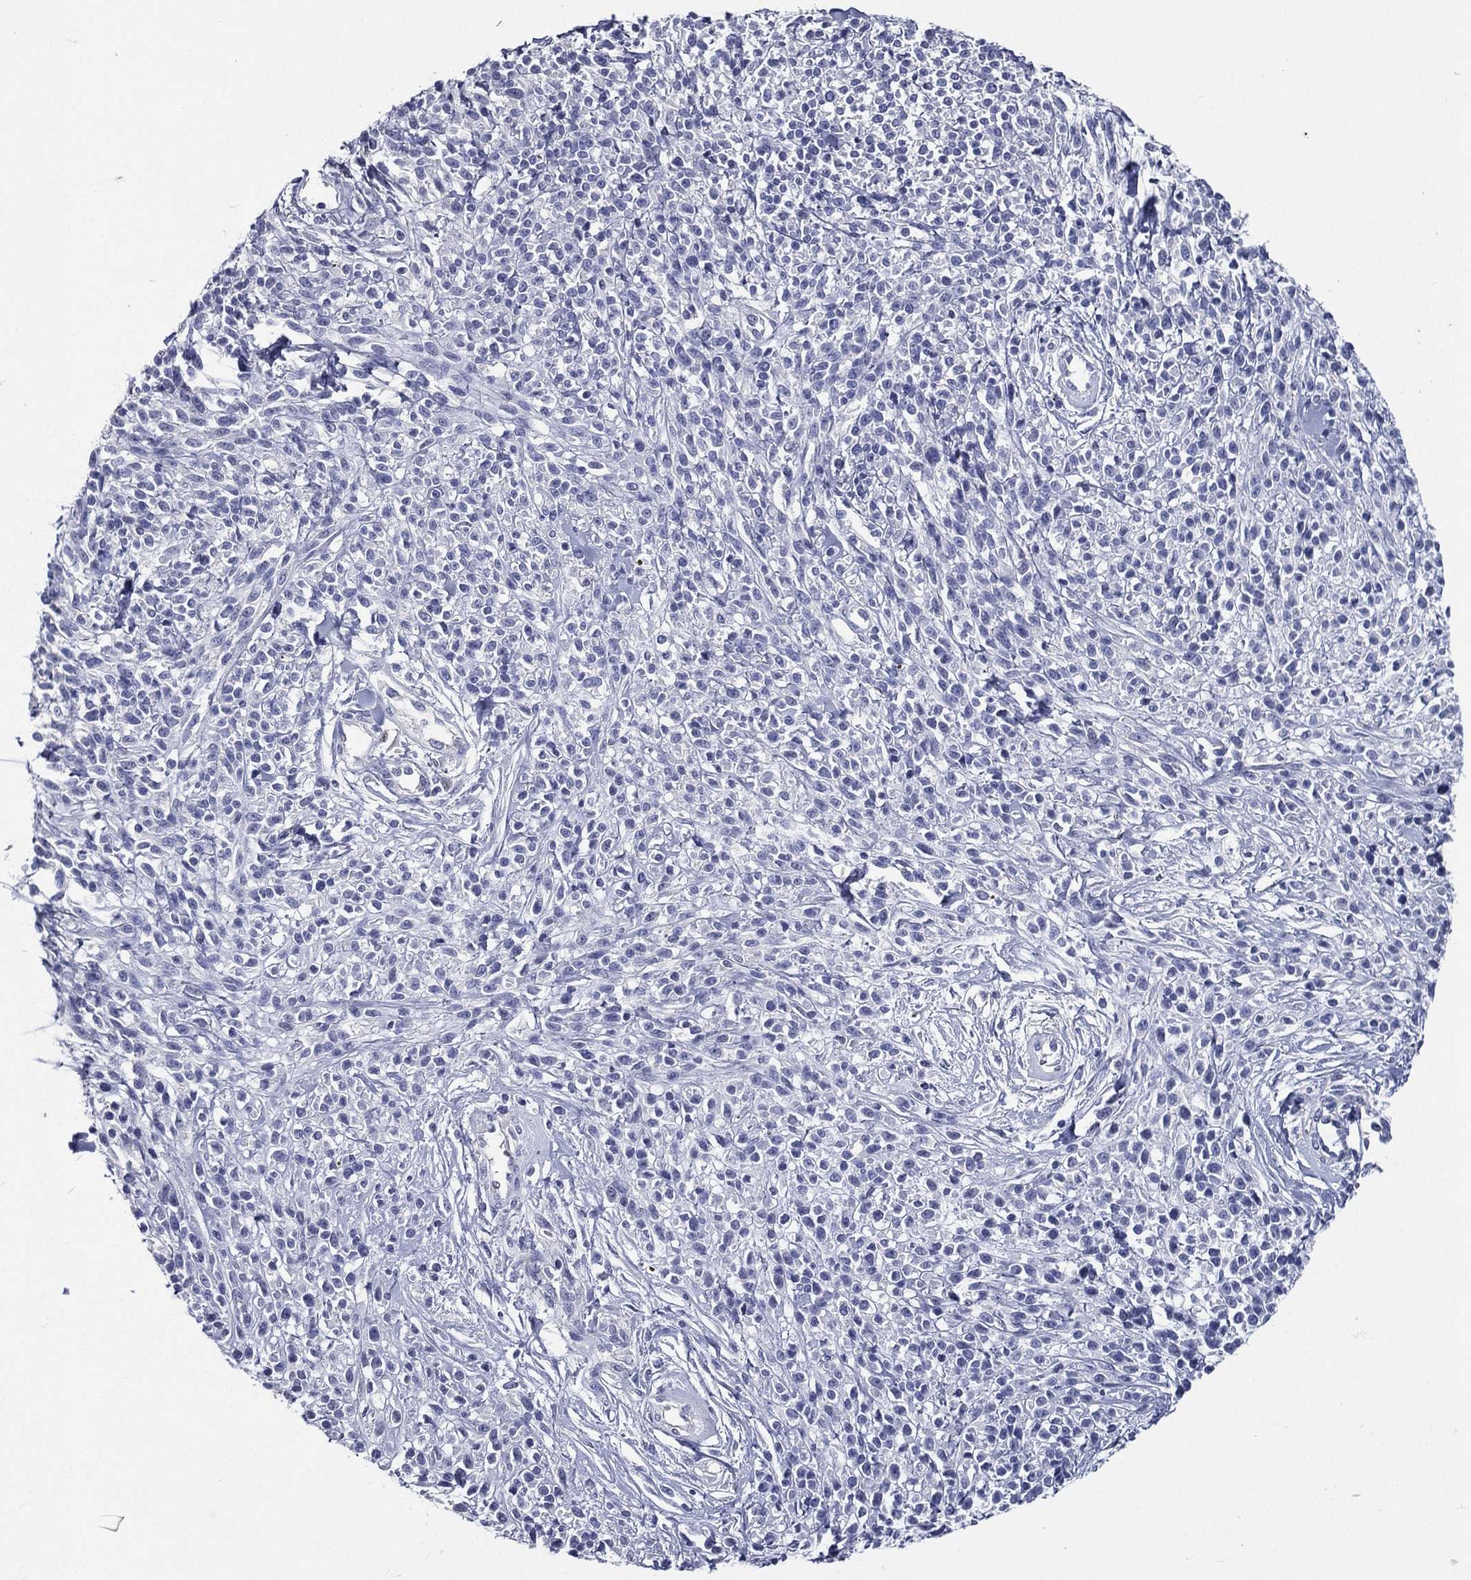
{"staining": {"intensity": "negative", "quantity": "none", "location": "none"}, "tissue": "melanoma", "cell_type": "Tumor cells", "image_type": "cancer", "snomed": [{"axis": "morphology", "description": "Malignant melanoma, NOS"}, {"axis": "topography", "description": "Skin"}, {"axis": "topography", "description": "Skin of trunk"}], "caption": "An image of melanoma stained for a protein exhibits no brown staining in tumor cells. (Stains: DAB immunohistochemistry (IHC) with hematoxylin counter stain, Microscopy: brightfield microscopy at high magnification).", "gene": "DPYS", "patient": {"sex": "male", "age": 74}}